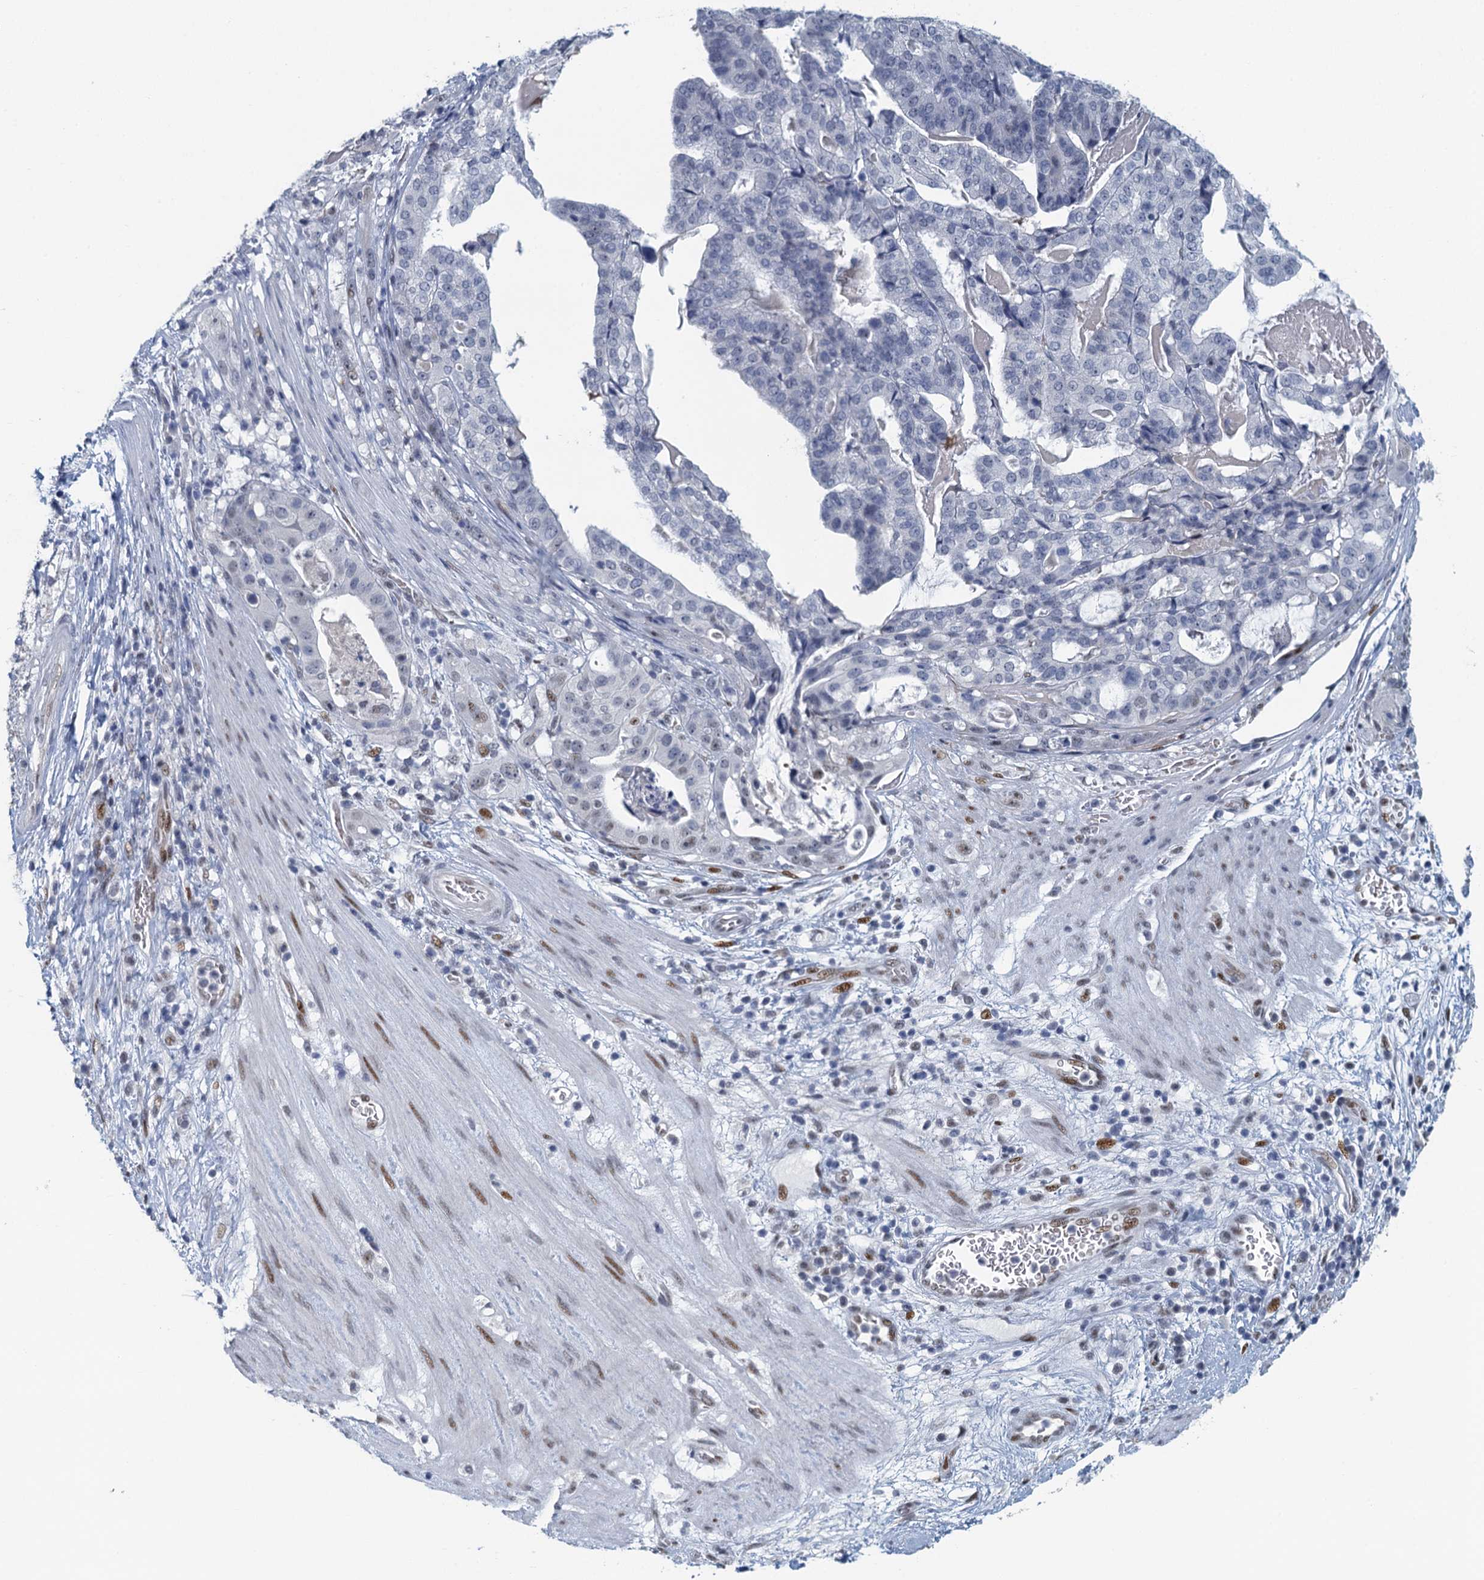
{"staining": {"intensity": "negative", "quantity": "none", "location": "none"}, "tissue": "stomach cancer", "cell_type": "Tumor cells", "image_type": "cancer", "snomed": [{"axis": "morphology", "description": "Adenocarcinoma, NOS"}, {"axis": "topography", "description": "Stomach"}], "caption": "Immunohistochemical staining of stomach cancer (adenocarcinoma) demonstrates no significant expression in tumor cells.", "gene": "TTLL9", "patient": {"sex": "male", "age": 48}}